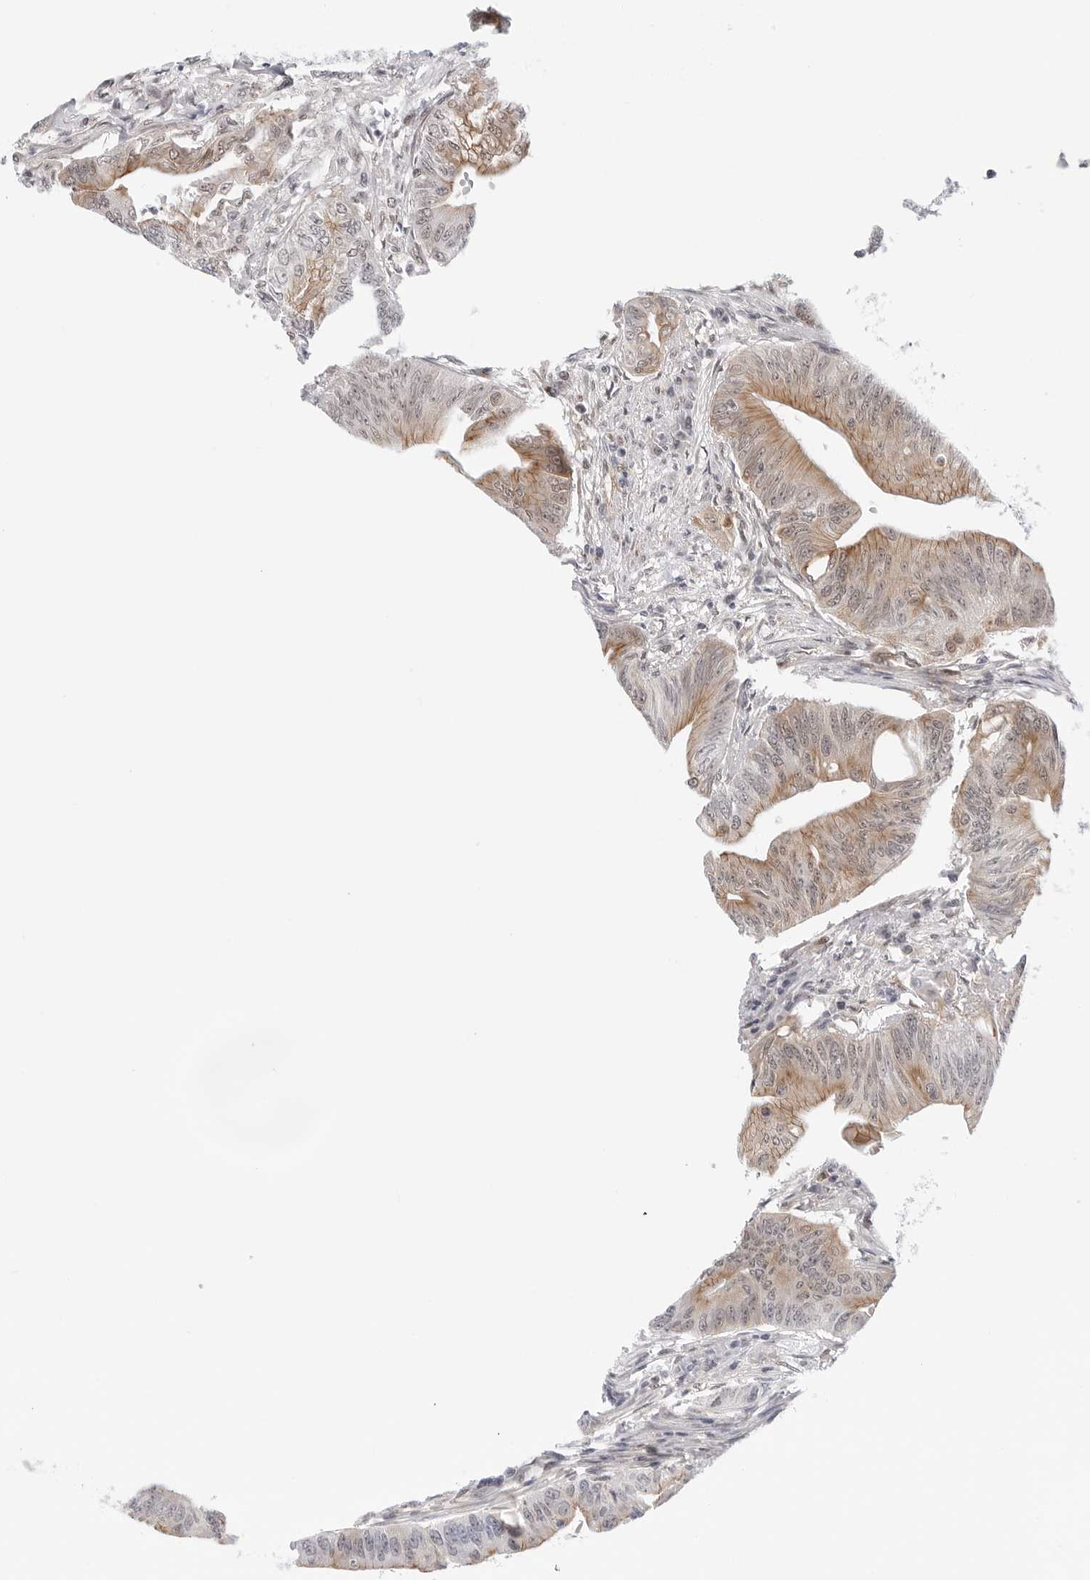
{"staining": {"intensity": "moderate", "quantity": ">75%", "location": "cytoplasmic/membranous,nuclear"}, "tissue": "colorectal cancer", "cell_type": "Tumor cells", "image_type": "cancer", "snomed": [{"axis": "morphology", "description": "Adenoma, NOS"}, {"axis": "morphology", "description": "Adenocarcinoma, NOS"}, {"axis": "topography", "description": "Colon"}], "caption": "This is an image of immunohistochemistry (IHC) staining of adenoma (colorectal), which shows moderate positivity in the cytoplasmic/membranous and nuclear of tumor cells.", "gene": "C1orf162", "patient": {"sex": "male", "age": 79}}